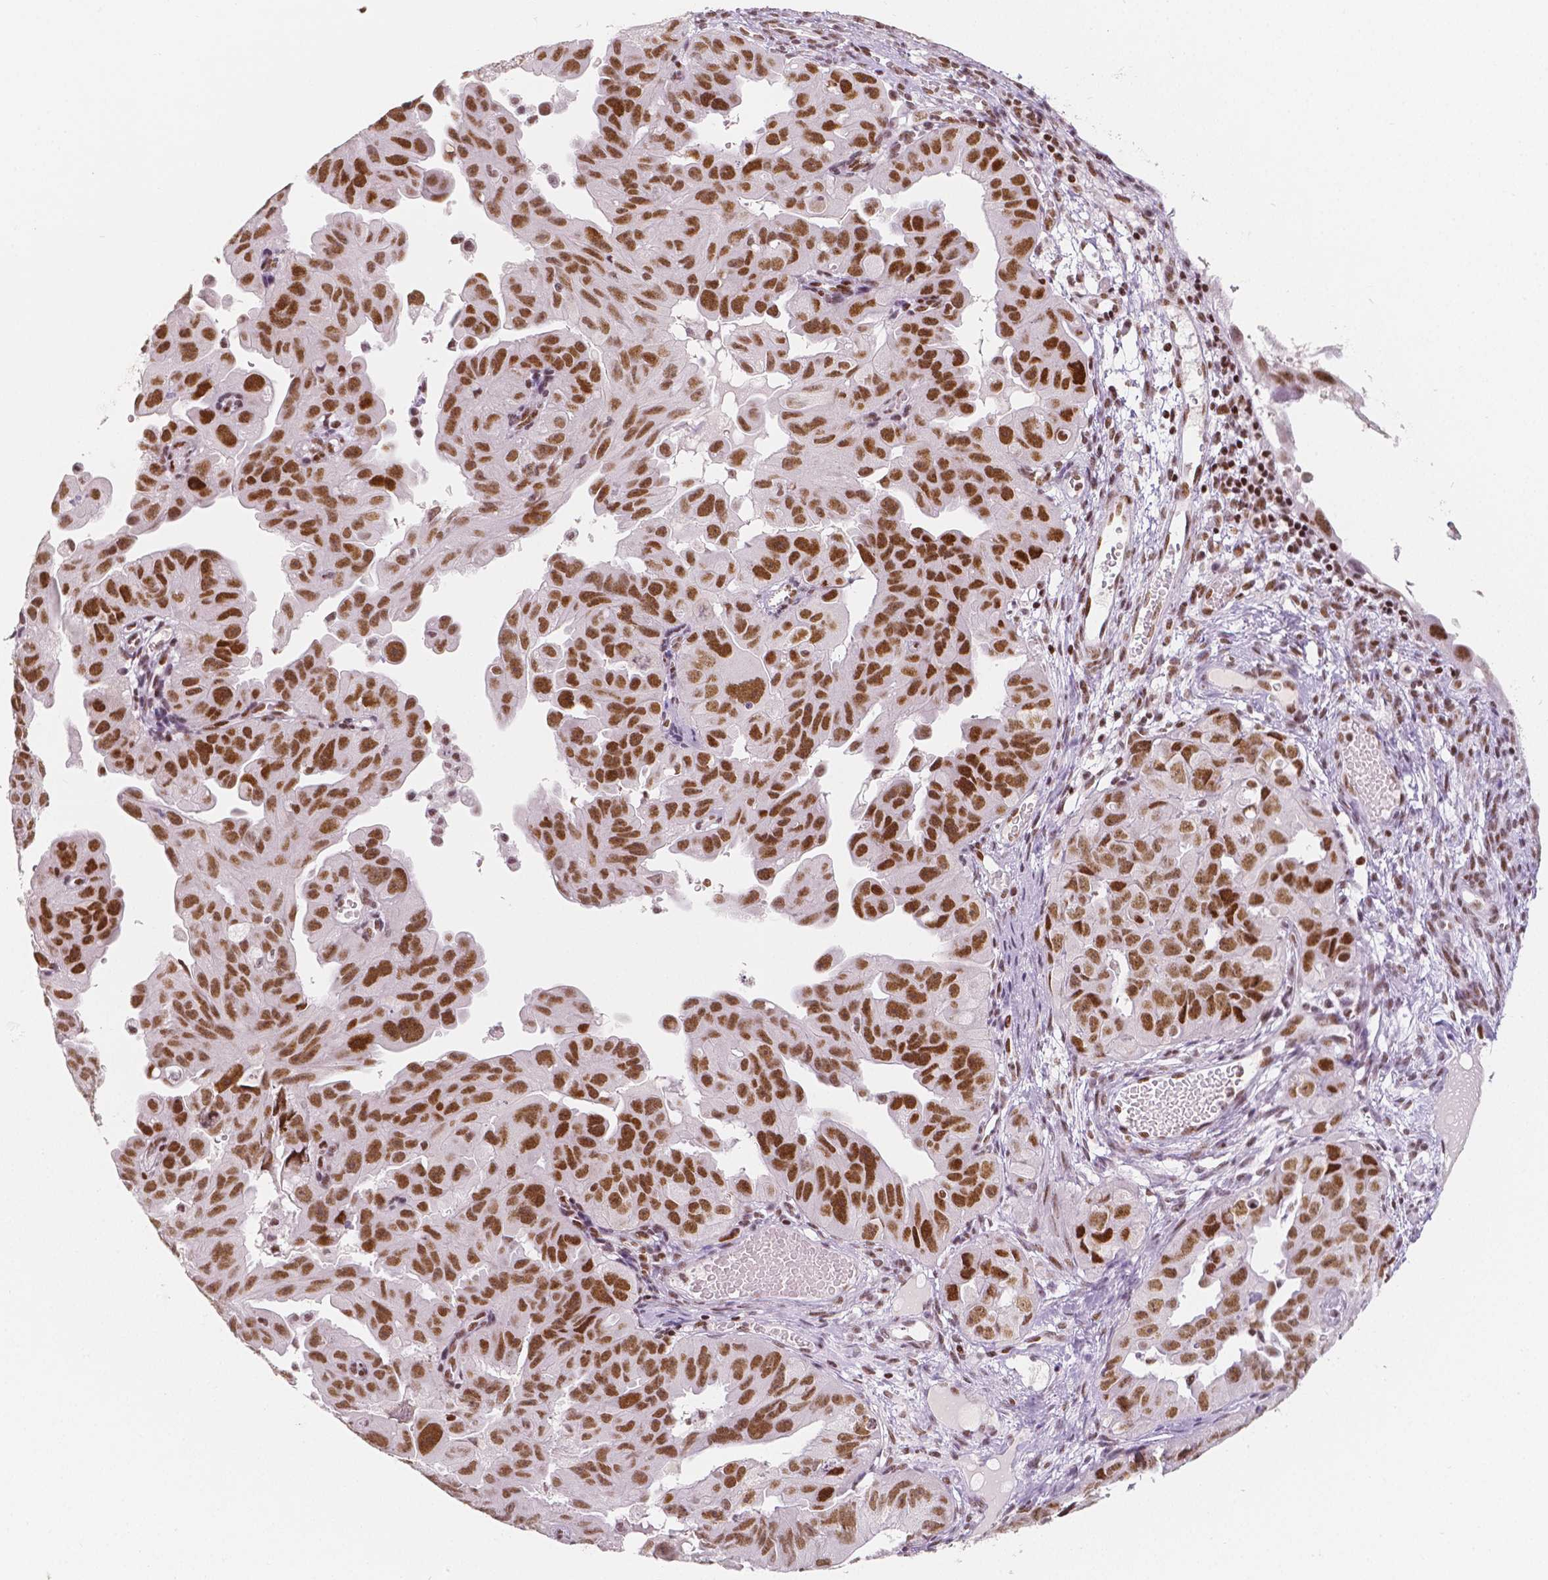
{"staining": {"intensity": "strong", "quantity": ">75%", "location": "nuclear"}, "tissue": "ovarian cancer", "cell_type": "Tumor cells", "image_type": "cancer", "snomed": [{"axis": "morphology", "description": "Carcinoma, endometroid"}, {"axis": "topography", "description": "Ovary"}], "caption": "Protein positivity by IHC exhibits strong nuclear expression in approximately >75% of tumor cells in ovarian cancer (endometroid carcinoma).", "gene": "HDAC1", "patient": {"sex": "female", "age": 85}}